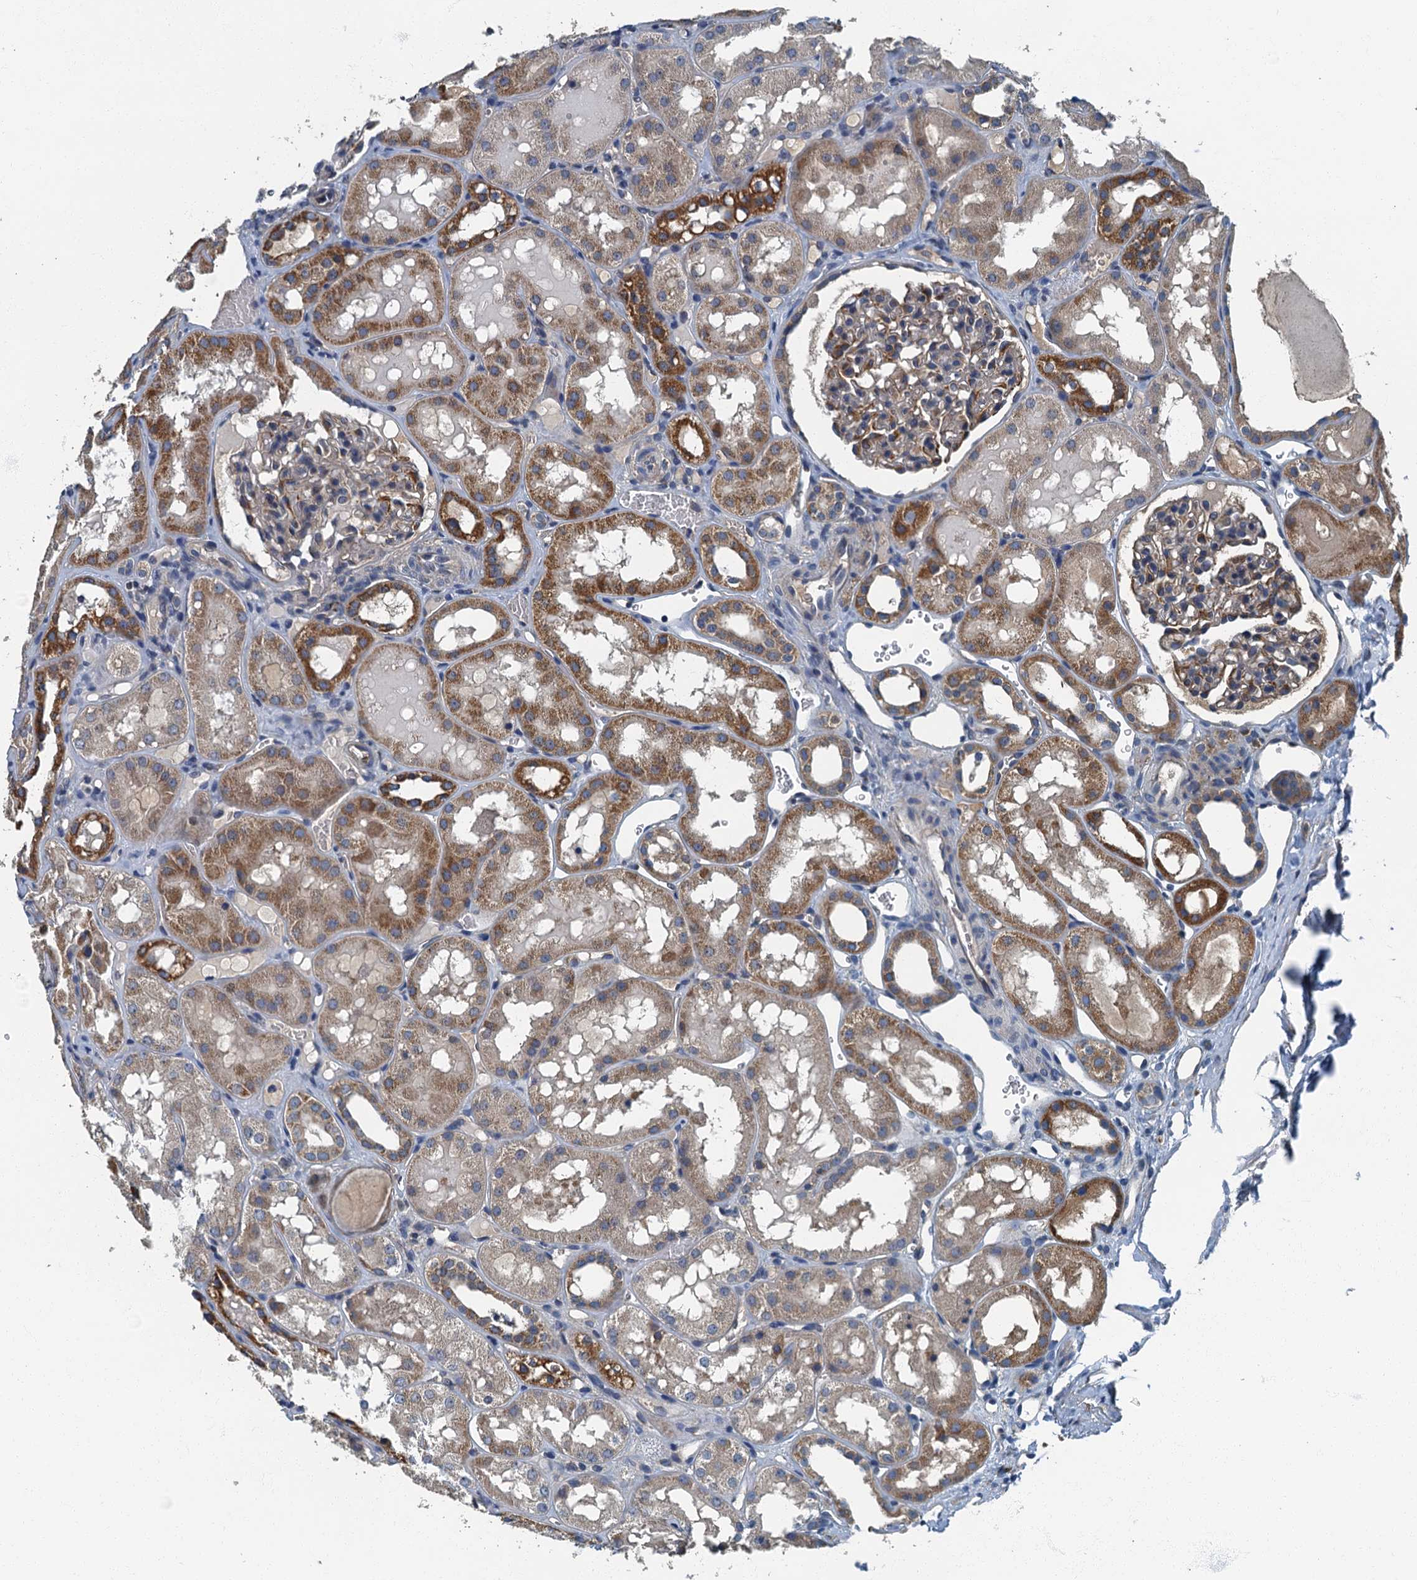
{"staining": {"intensity": "moderate", "quantity": "<25%", "location": "cytoplasmic/membranous"}, "tissue": "kidney", "cell_type": "Cells in glomeruli", "image_type": "normal", "snomed": [{"axis": "morphology", "description": "Normal tissue, NOS"}, {"axis": "topography", "description": "Kidney"}, {"axis": "topography", "description": "Urinary bladder"}], "caption": "Protein expression analysis of benign kidney exhibits moderate cytoplasmic/membranous expression in approximately <25% of cells in glomeruli. The protein of interest is shown in brown color, while the nuclei are stained blue.", "gene": "DDX49", "patient": {"sex": "male", "age": 16}}